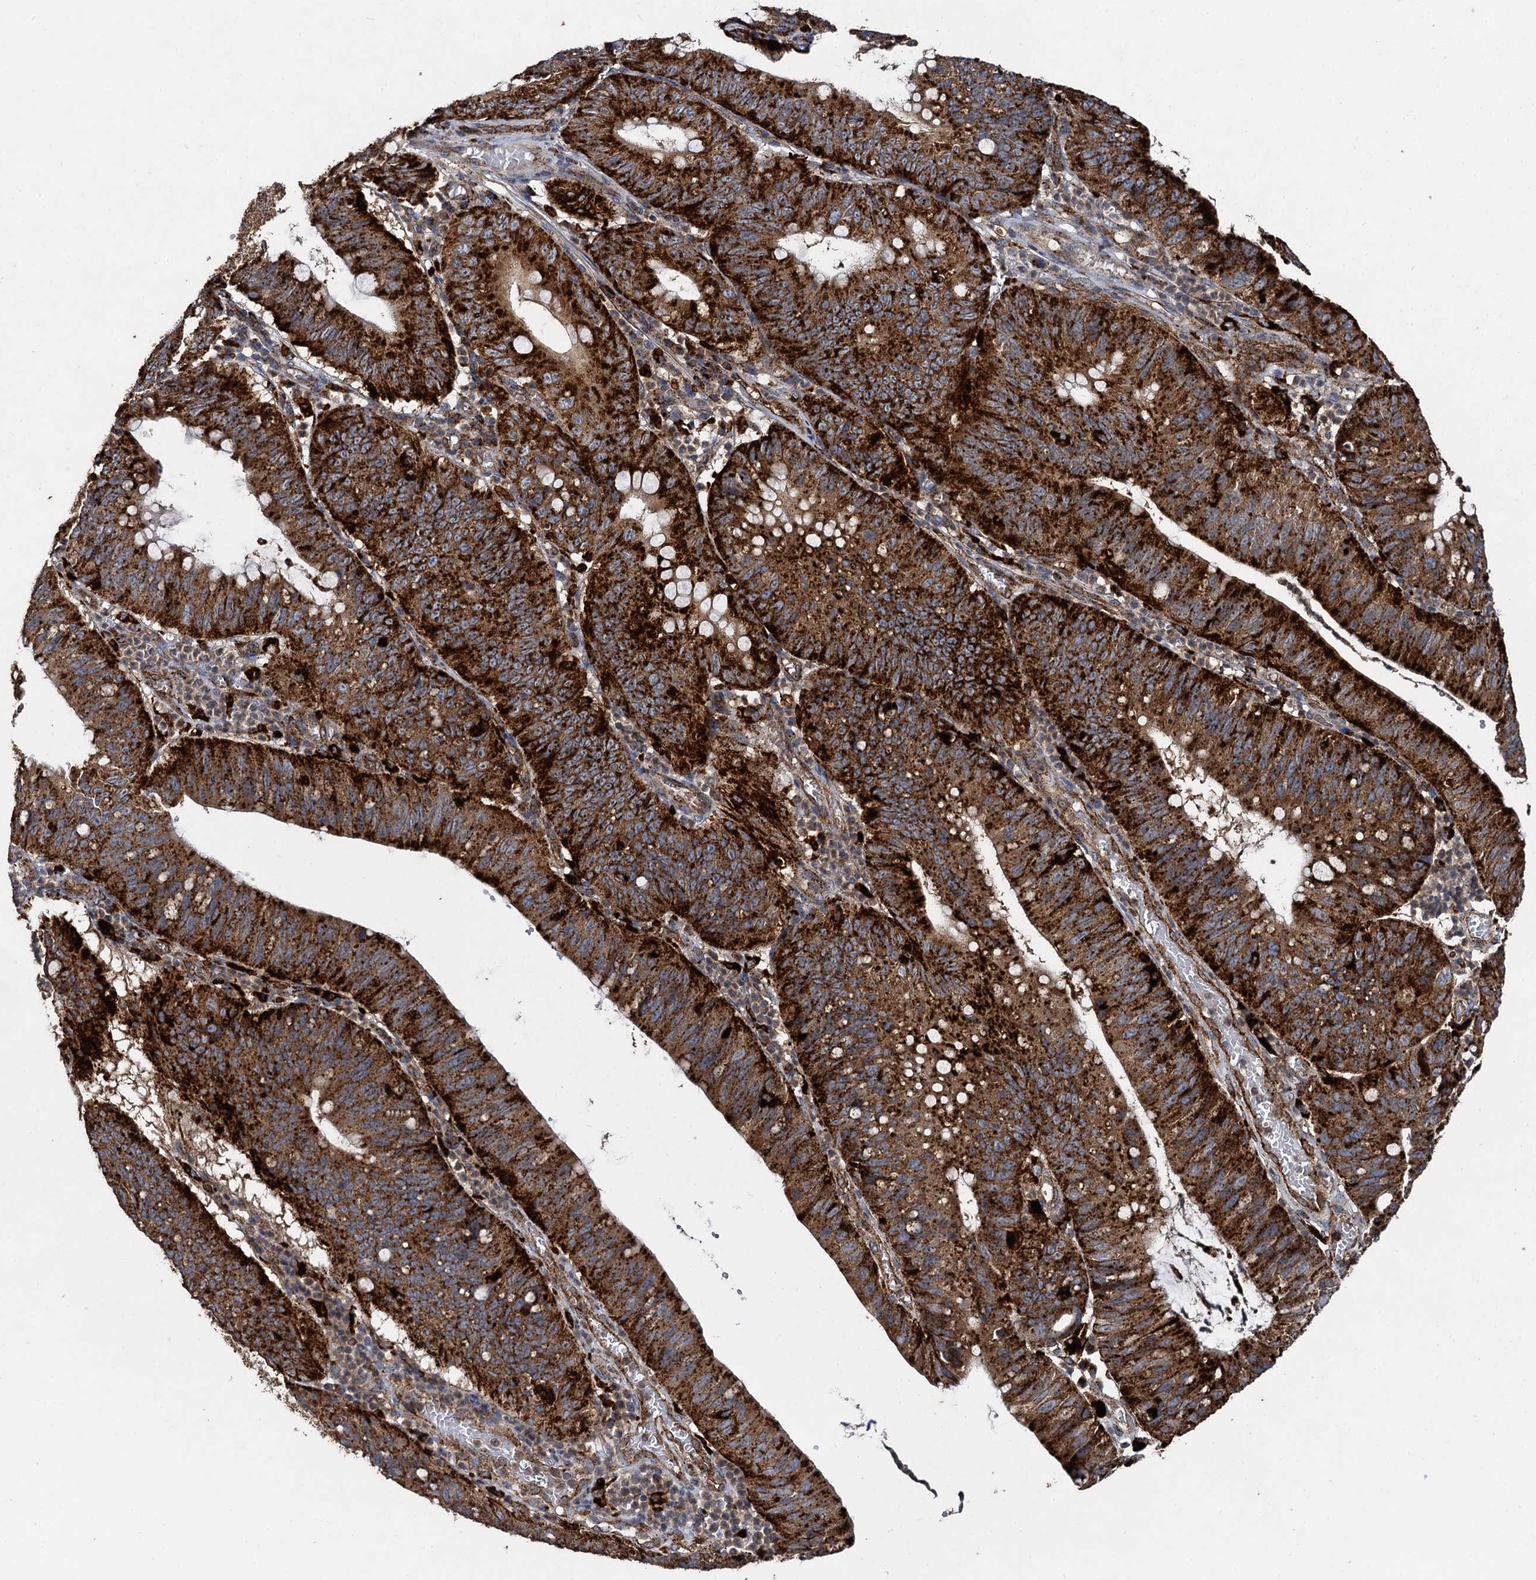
{"staining": {"intensity": "strong", "quantity": ">75%", "location": "cytoplasmic/membranous"}, "tissue": "stomach cancer", "cell_type": "Tumor cells", "image_type": "cancer", "snomed": [{"axis": "morphology", "description": "Adenocarcinoma, NOS"}, {"axis": "topography", "description": "Stomach"}], "caption": "Human adenocarcinoma (stomach) stained for a protein (brown) exhibits strong cytoplasmic/membranous positive positivity in about >75% of tumor cells.", "gene": "GBA1", "patient": {"sex": "male", "age": 59}}